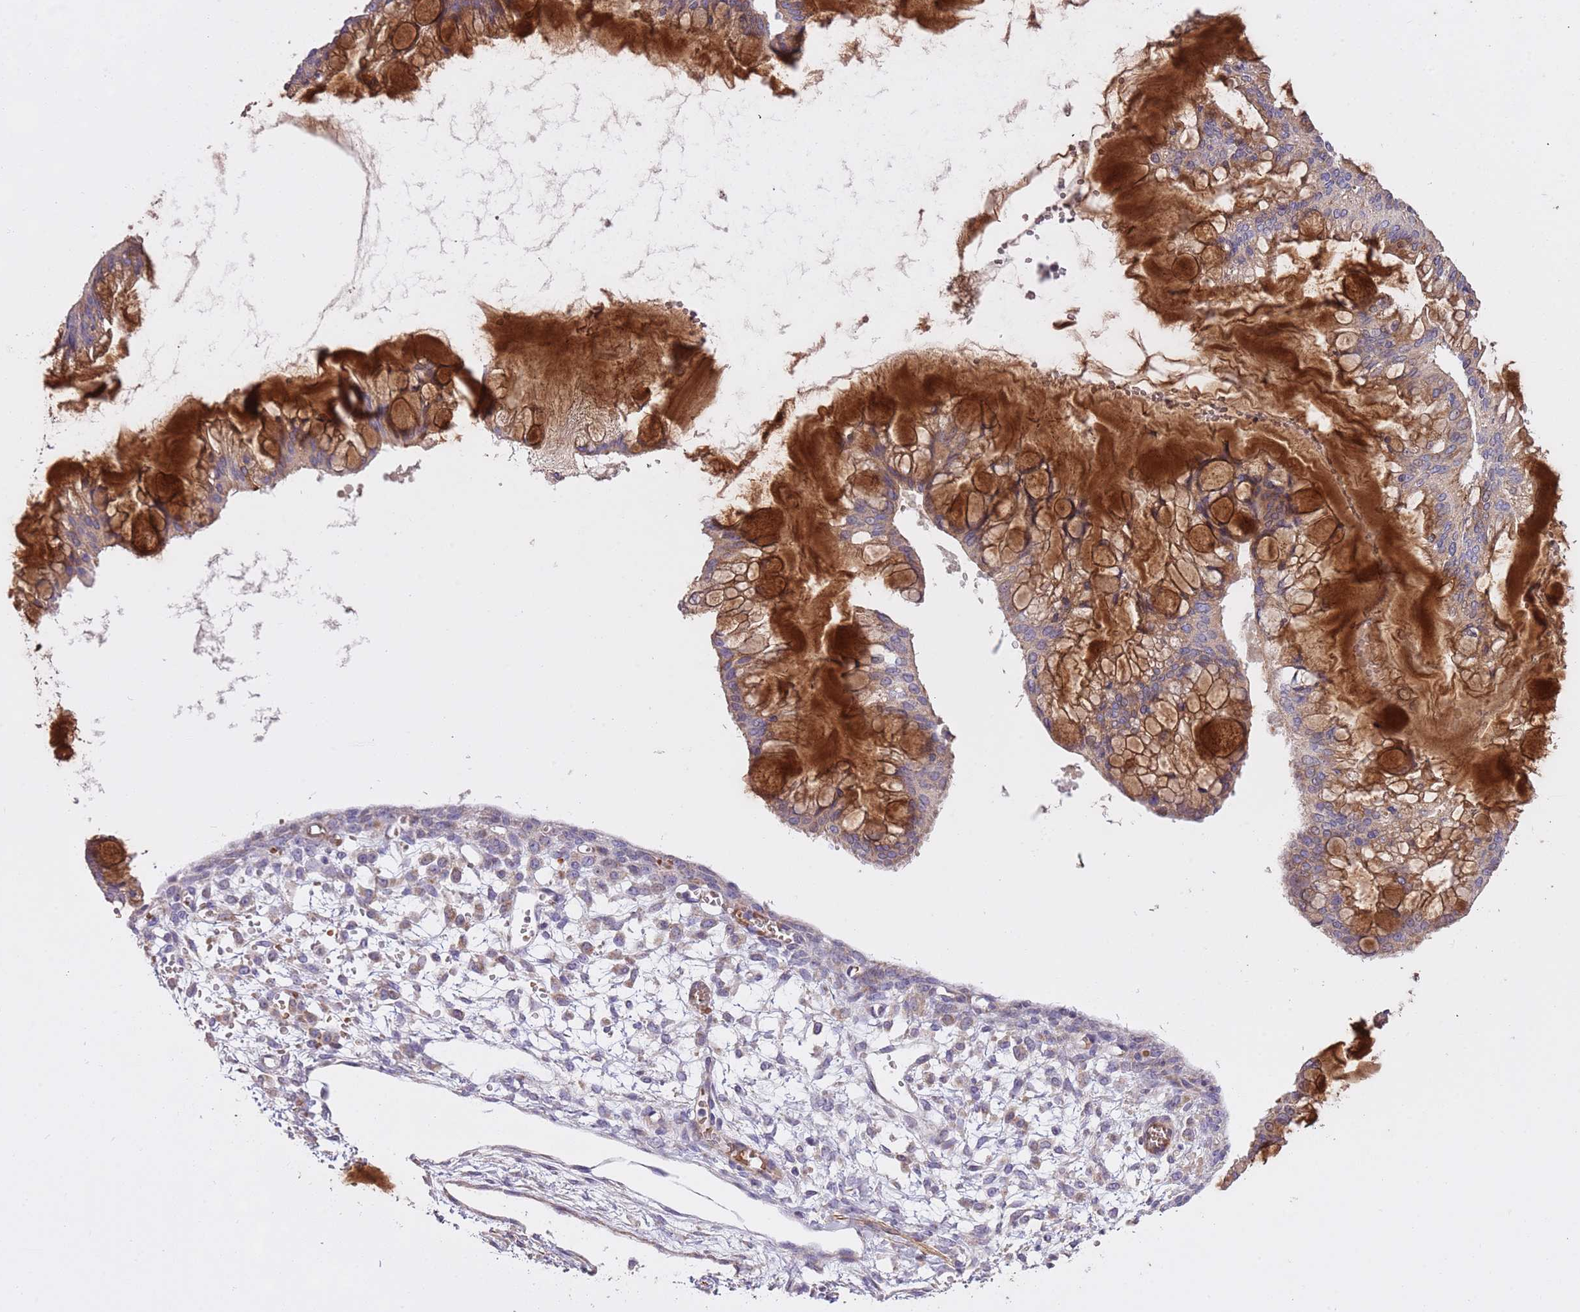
{"staining": {"intensity": "moderate", "quantity": "25%-75%", "location": "cytoplasmic/membranous"}, "tissue": "ovarian cancer", "cell_type": "Tumor cells", "image_type": "cancer", "snomed": [{"axis": "morphology", "description": "Cystadenocarcinoma, mucinous, NOS"}, {"axis": "topography", "description": "Ovary"}], "caption": "Approximately 25%-75% of tumor cells in ovarian cancer show moderate cytoplasmic/membranous protein expression as visualized by brown immunohistochemical staining.", "gene": "PIGA", "patient": {"sex": "female", "age": 73}}